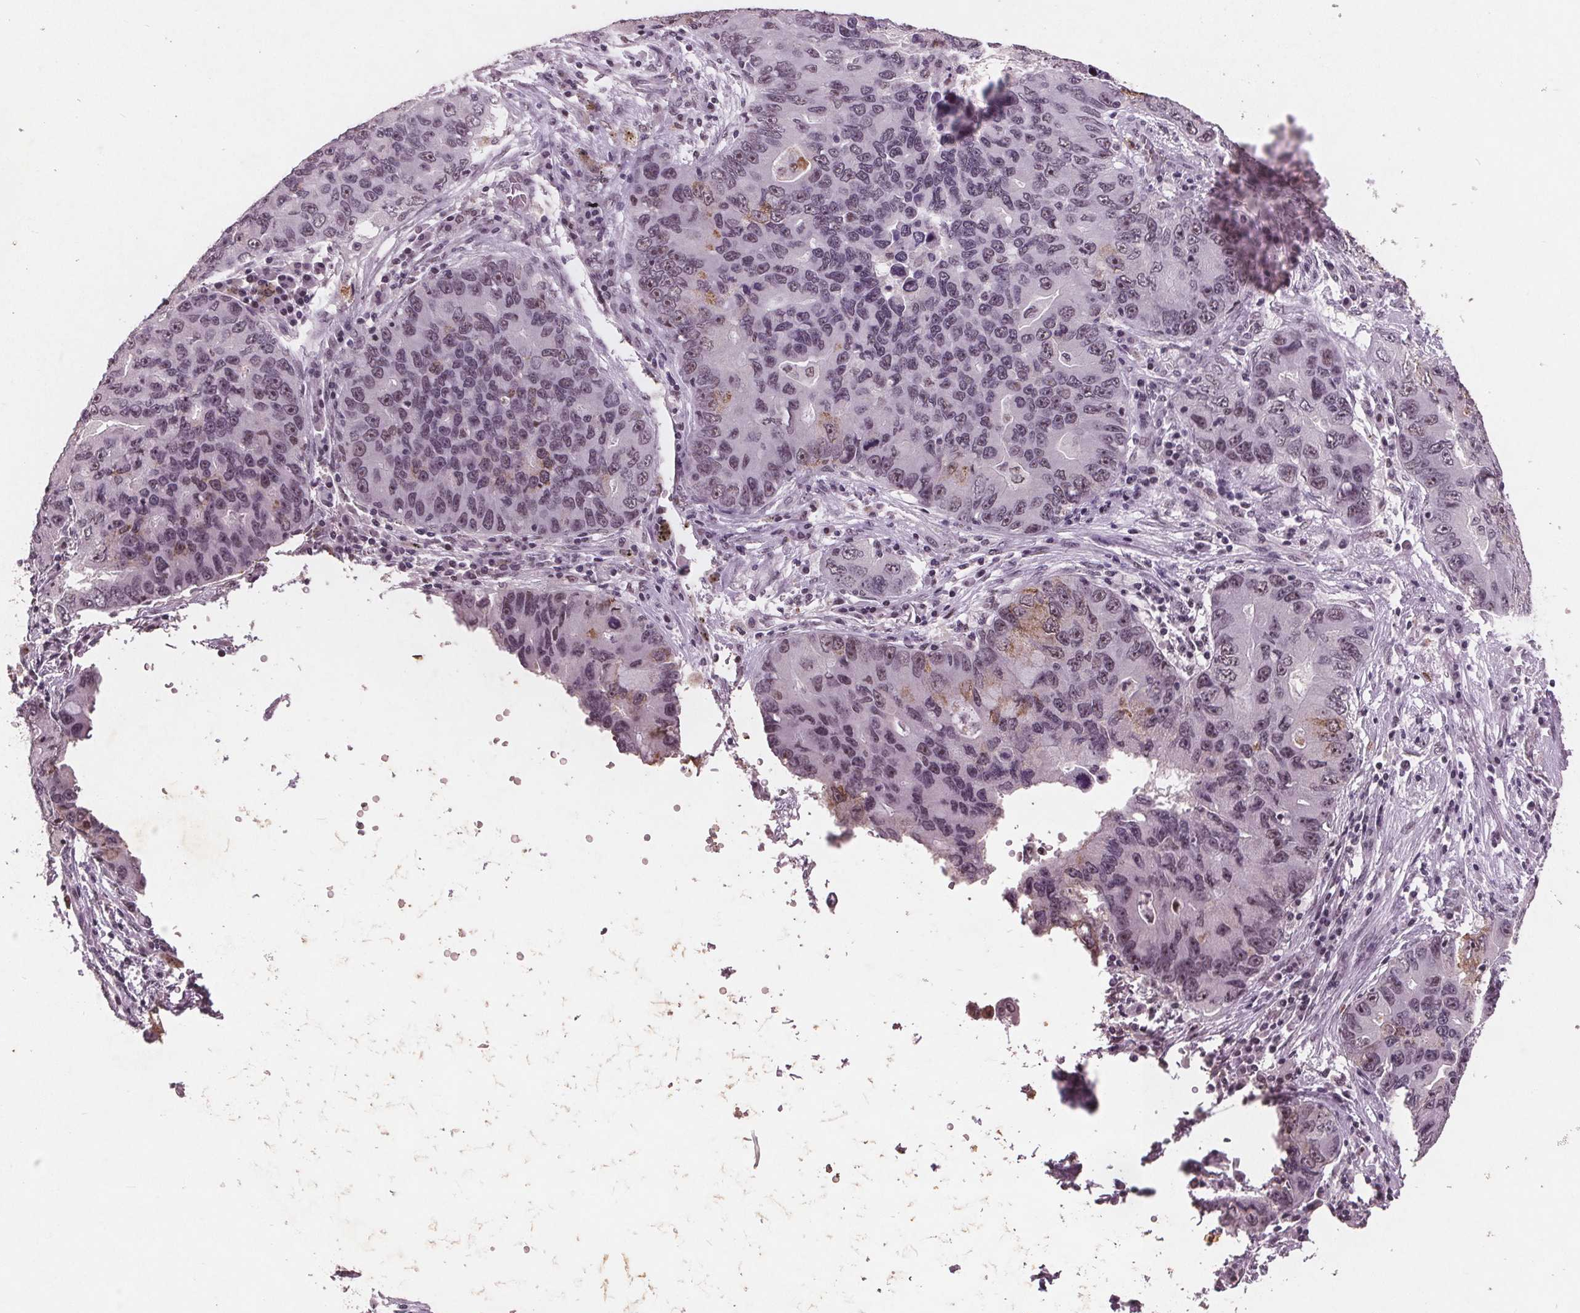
{"staining": {"intensity": "moderate", "quantity": "<25%", "location": "nuclear"}, "tissue": "lung cancer", "cell_type": "Tumor cells", "image_type": "cancer", "snomed": [{"axis": "morphology", "description": "Adenocarcinoma, NOS"}, {"axis": "morphology", "description": "Adenocarcinoma, metastatic, NOS"}, {"axis": "topography", "description": "Lymph node"}, {"axis": "topography", "description": "Lung"}], "caption": "Immunohistochemistry micrograph of lung cancer (metastatic adenocarcinoma) stained for a protein (brown), which displays low levels of moderate nuclear positivity in about <25% of tumor cells.", "gene": "RPS6KA2", "patient": {"sex": "female", "age": 54}}